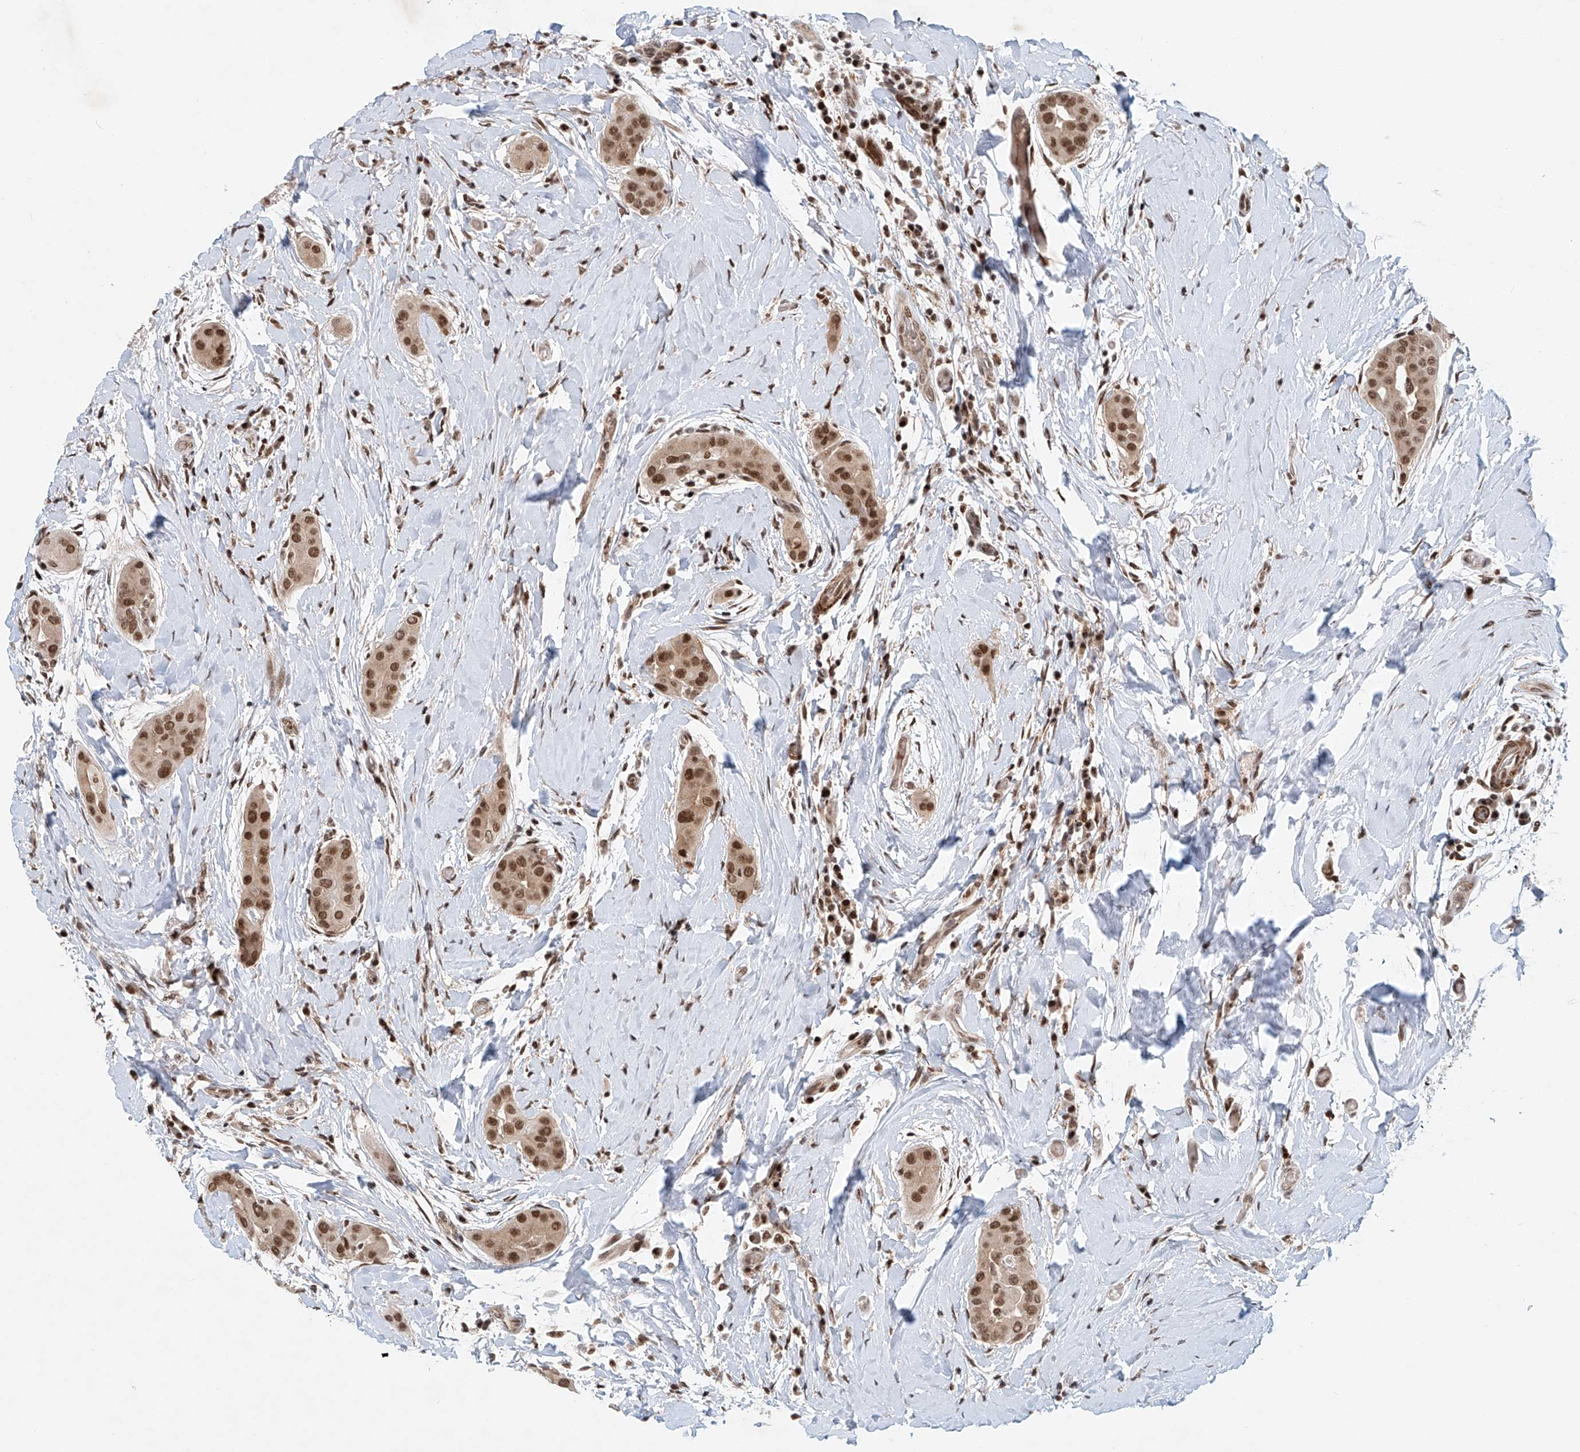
{"staining": {"intensity": "moderate", "quantity": ">75%", "location": "nuclear"}, "tissue": "thyroid cancer", "cell_type": "Tumor cells", "image_type": "cancer", "snomed": [{"axis": "morphology", "description": "Papillary adenocarcinoma, NOS"}, {"axis": "topography", "description": "Thyroid gland"}], "caption": "IHC of thyroid cancer exhibits medium levels of moderate nuclear staining in approximately >75% of tumor cells. (IHC, brightfield microscopy, high magnification).", "gene": "ZNF470", "patient": {"sex": "male", "age": 33}}